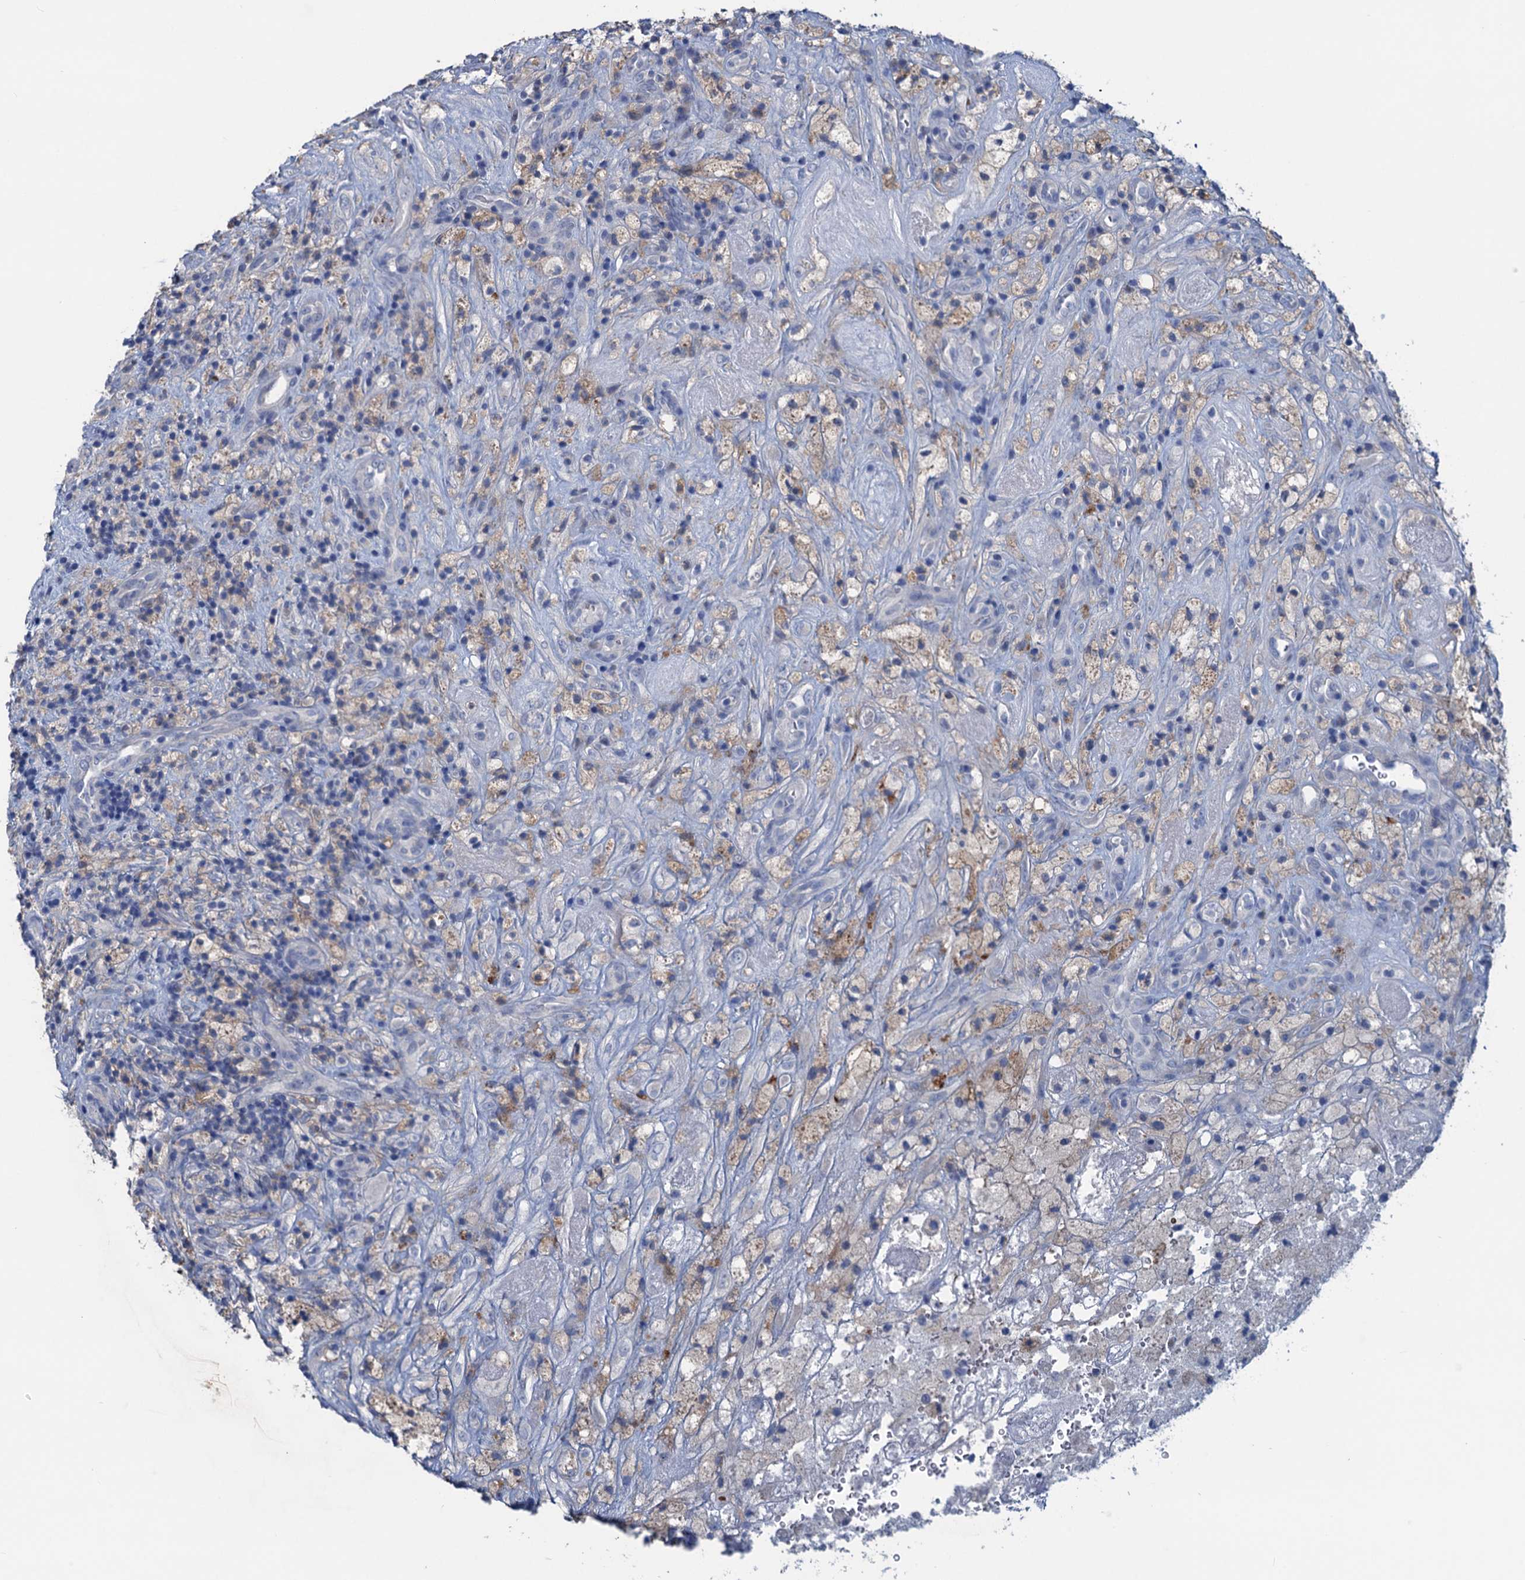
{"staining": {"intensity": "weak", "quantity": "<25%", "location": "cytoplasmic/membranous"}, "tissue": "glioma", "cell_type": "Tumor cells", "image_type": "cancer", "snomed": [{"axis": "morphology", "description": "Glioma, malignant, High grade"}, {"axis": "topography", "description": "Brain"}], "caption": "The micrograph shows no significant expression in tumor cells of malignant glioma (high-grade). The staining was performed using DAB (3,3'-diaminobenzidine) to visualize the protein expression in brown, while the nuclei were stained in blue with hematoxylin (Magnification: 20x).", "gene": "RTKN2", "patient": {"sex": "male", "age": 69}}